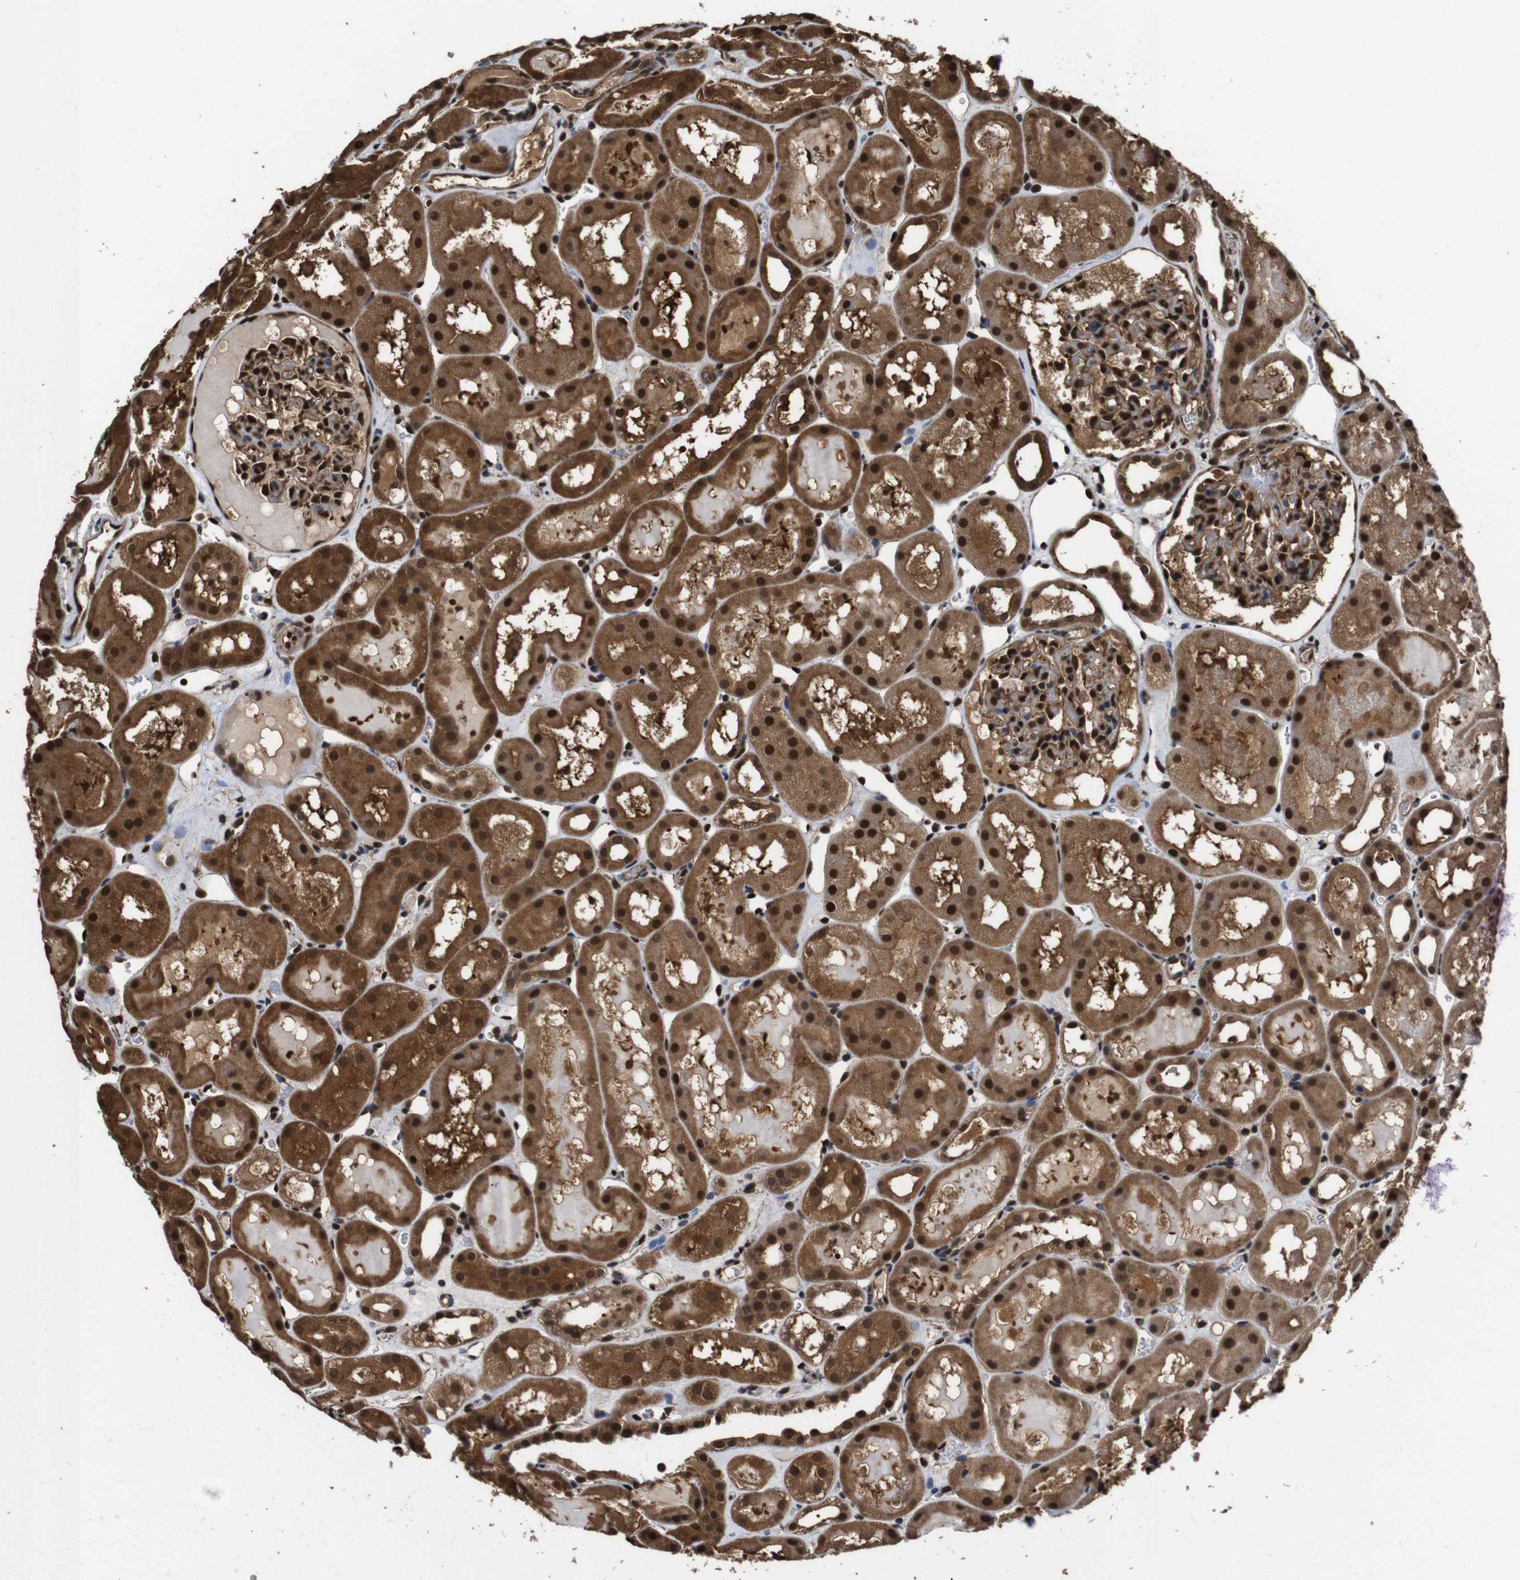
{"staining": {"intensity": "strong", "quantity": "25%-75%", "location": "cytoplasmic/membranous,nuclear"}, "tissue": "kidney", "cell_type": "Cells in glomeruli", "image_type": "normal", "snomed": [{"axis": "morphology", "description": "Normal tissue, NOS"}, {"axis": "topography", "description": "Kidney"}, {"axis": "topography", "description": "Urinary bladder"}], "caption": "Brown immunohistochemical staining in unremarkable kidney exhibits strong cytoplasmic/membranous,nuclear staining in approximately 25%-75% of cells in glomeruli.", "gene": "VCP", "patient": {"sex": "male", "age": 16}}